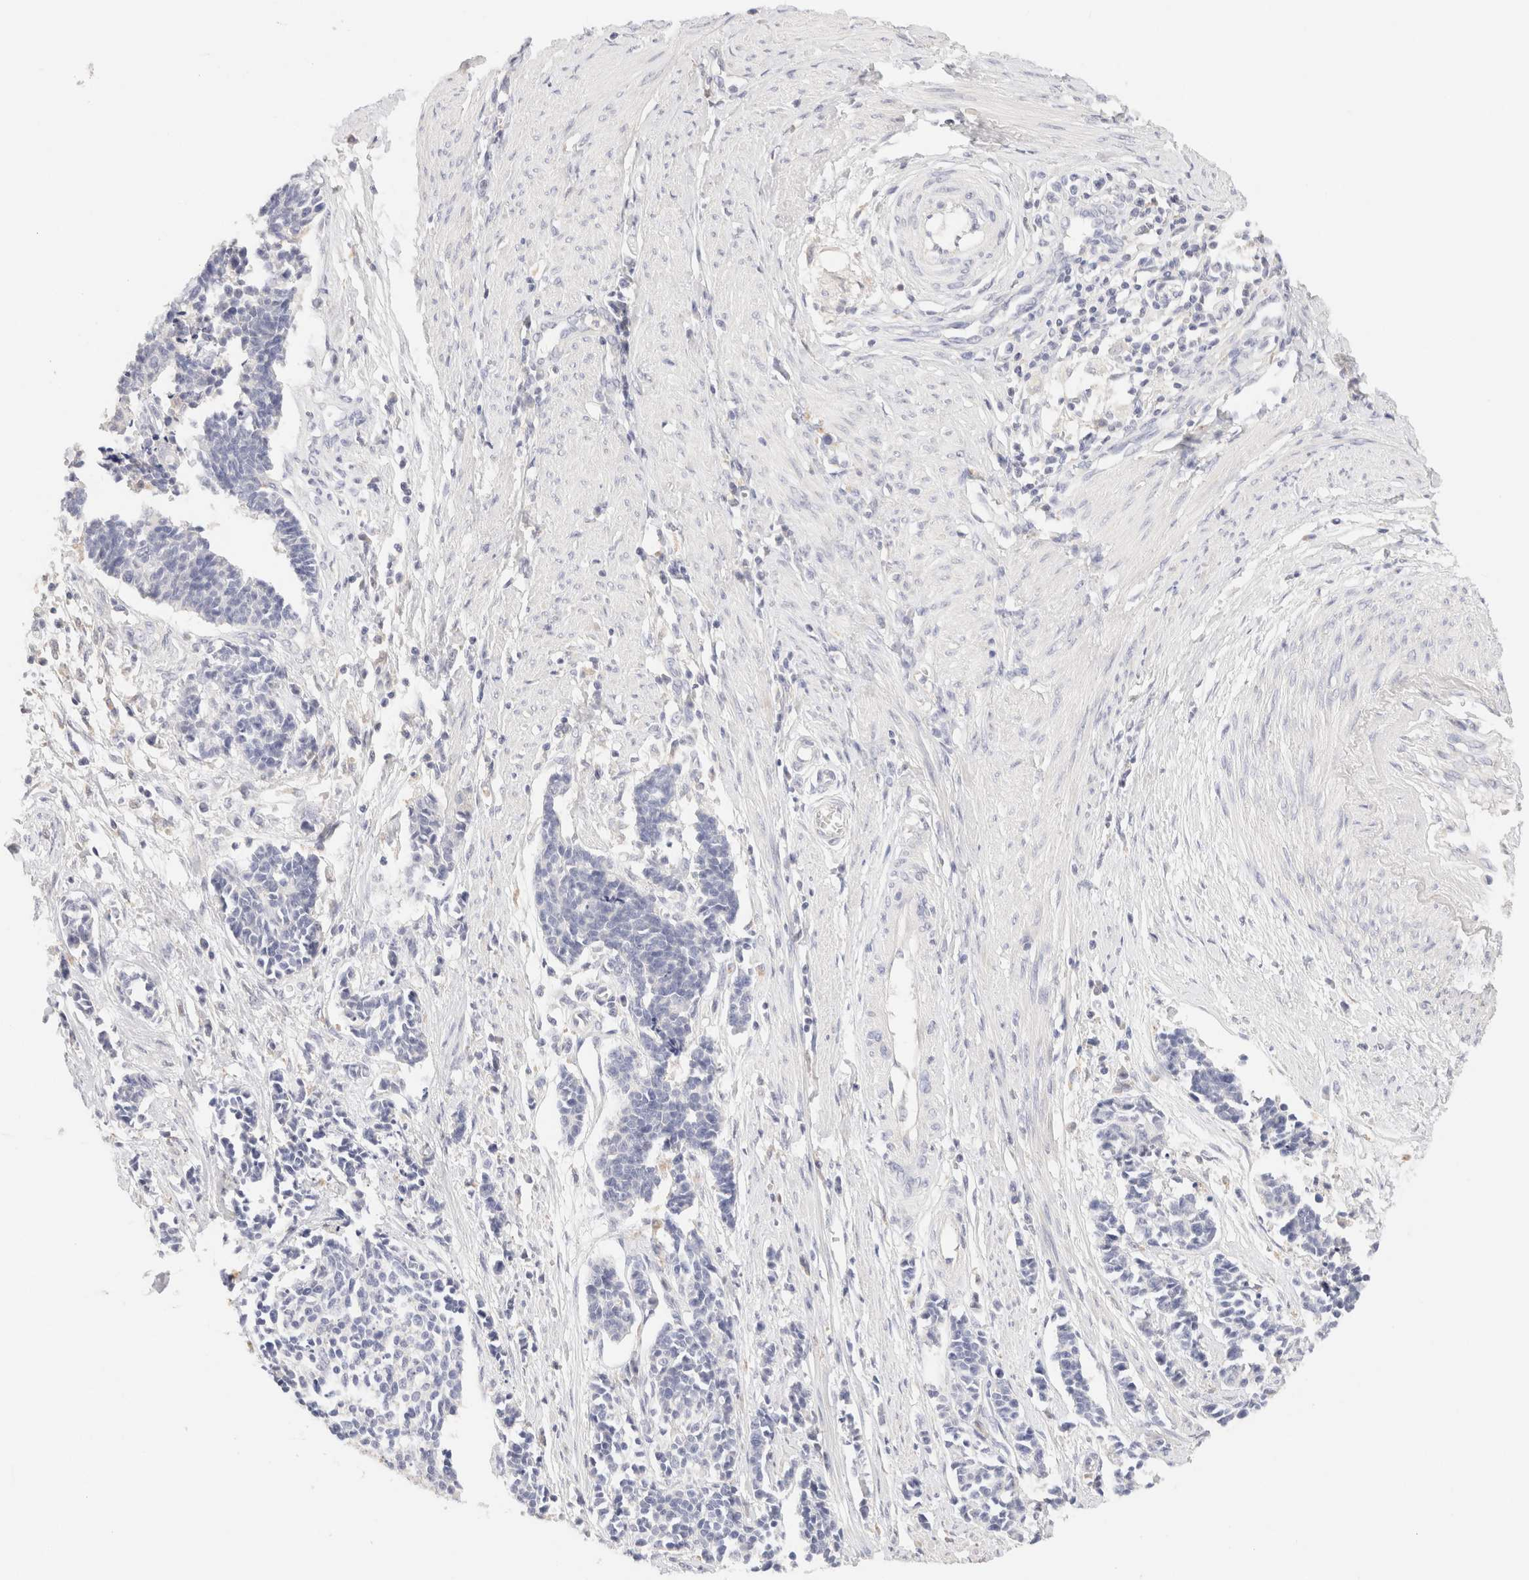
{"staining": {"intensity": "negative", "quantity": "none", "location": "none"}, "tissue": "cervical cancer", "cell_type": "Tumor cells", "image_type": "cancer", "snomed": [{"axis": "morphology", "description": "Normal tissue, NOS"}, {"axis": "morphology", "description": "Squamous cell carcinoma, NOS"}, {"axis": "topography", "description": "Cervix"}], "caption": "Cervical squamous cell carcinoma was stained to show a protein in brown. There is no significant positivity in tumor cells. The staining was performed using DAB (3,3'-diaminobenzidine) to visualize the protein expression in brown, while the nuclei were stained in blue with hematoxylin (Magnification: 20x).", "gene": "SCGB2A2", "patient": {"sex": "female", "age": 35}}